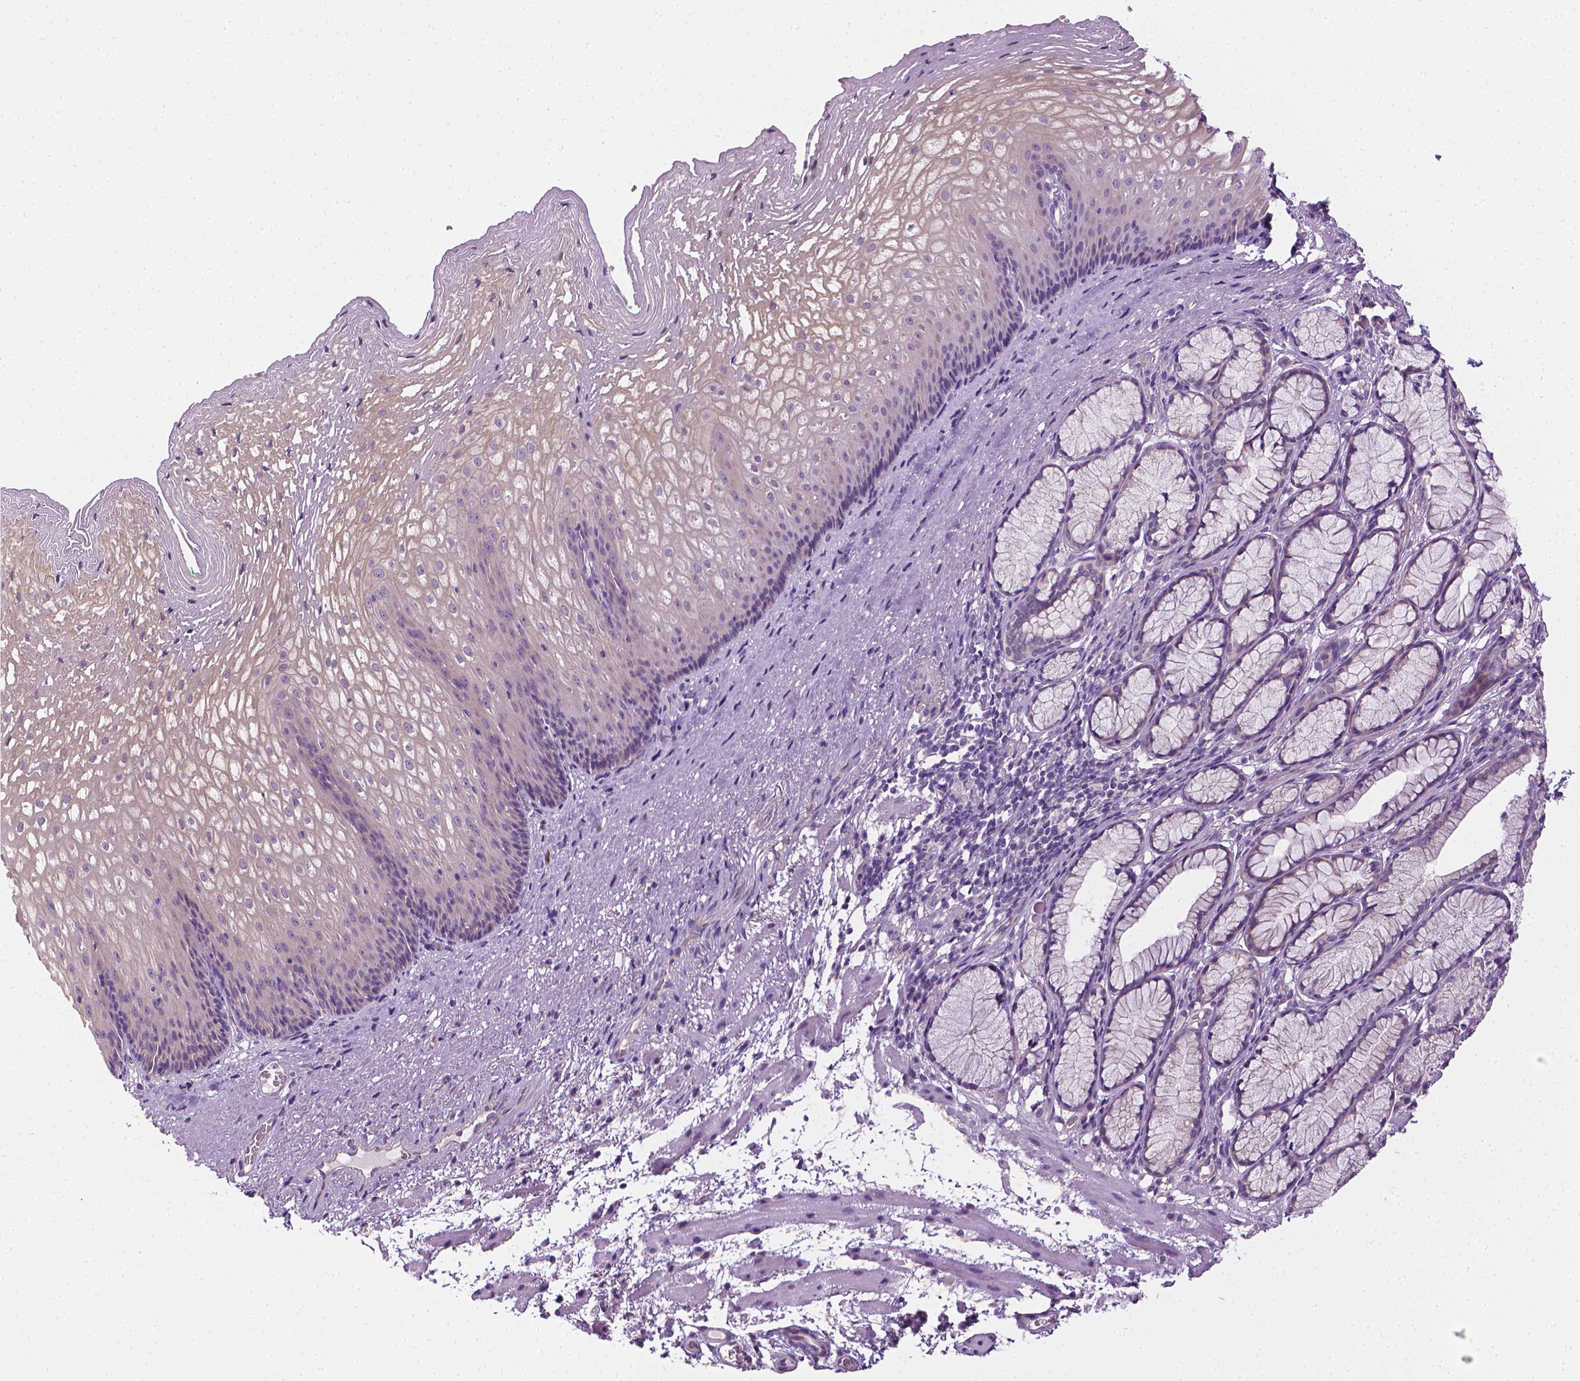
{"staining": {"intensity": "negative", "quantity": "none", "location": "none"}, "tissue": "esophagus", "cell_type": "Squamous epithelial cells", "image_type": "normal", "snomed": [{"axis": "morphology", "description": "Normal tissue, NOS"}, {"axis": "topography", "description": "Esophagus"}], "caption": "High magnification brightfield microscopy of unremarkable esophagus stained with DAB (brown) and counterstained with hematoxylin (blue): squamous epithelial cells show no significant expression. The staining was performed using DAB to visualize the protein expression in brown, while the nuclei were stained in blue with hematoxylin (Magnification: 20x).", "gene": "MCOLN3", "patient": {"sex": "male", "age": 76}}